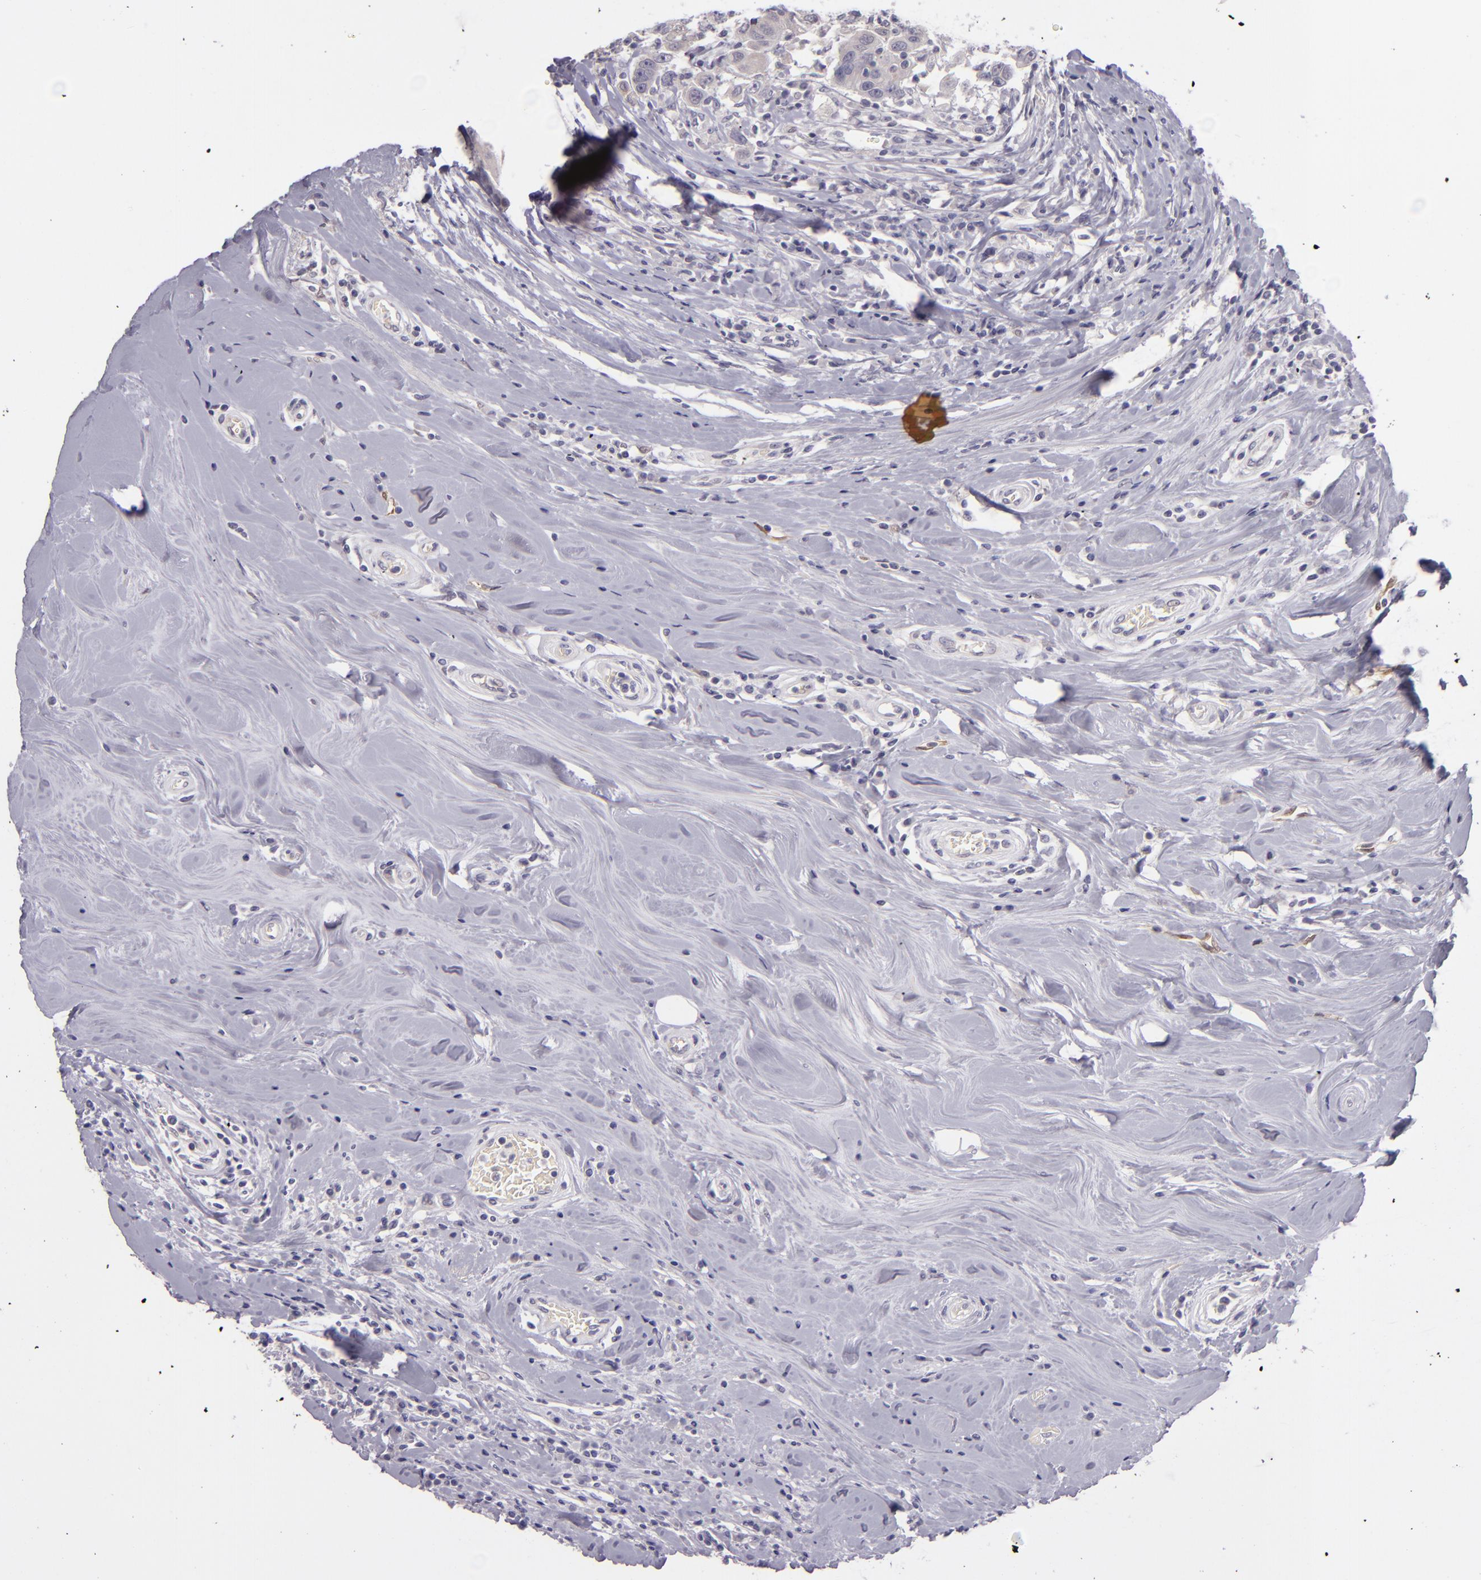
{"staining": {"intensity": "negative", "quantity": "none", "location": "none"}, "tissue": "breast cancer", "cell_type": "Tumor cells", "image_type": "cancer", "snomed": [{"axis": "morphology", "description": "Duct carcinoma"}, {"axis": "topography", "description": "Breast"}], "caption": "The immunohistochemistry (IHC) image has no significant expression in tumor cells of breast cancer (invasive ductal carcinoma) tissue.", "gene": "SNCB", "patient": {"sex": "female", "age": 27}}